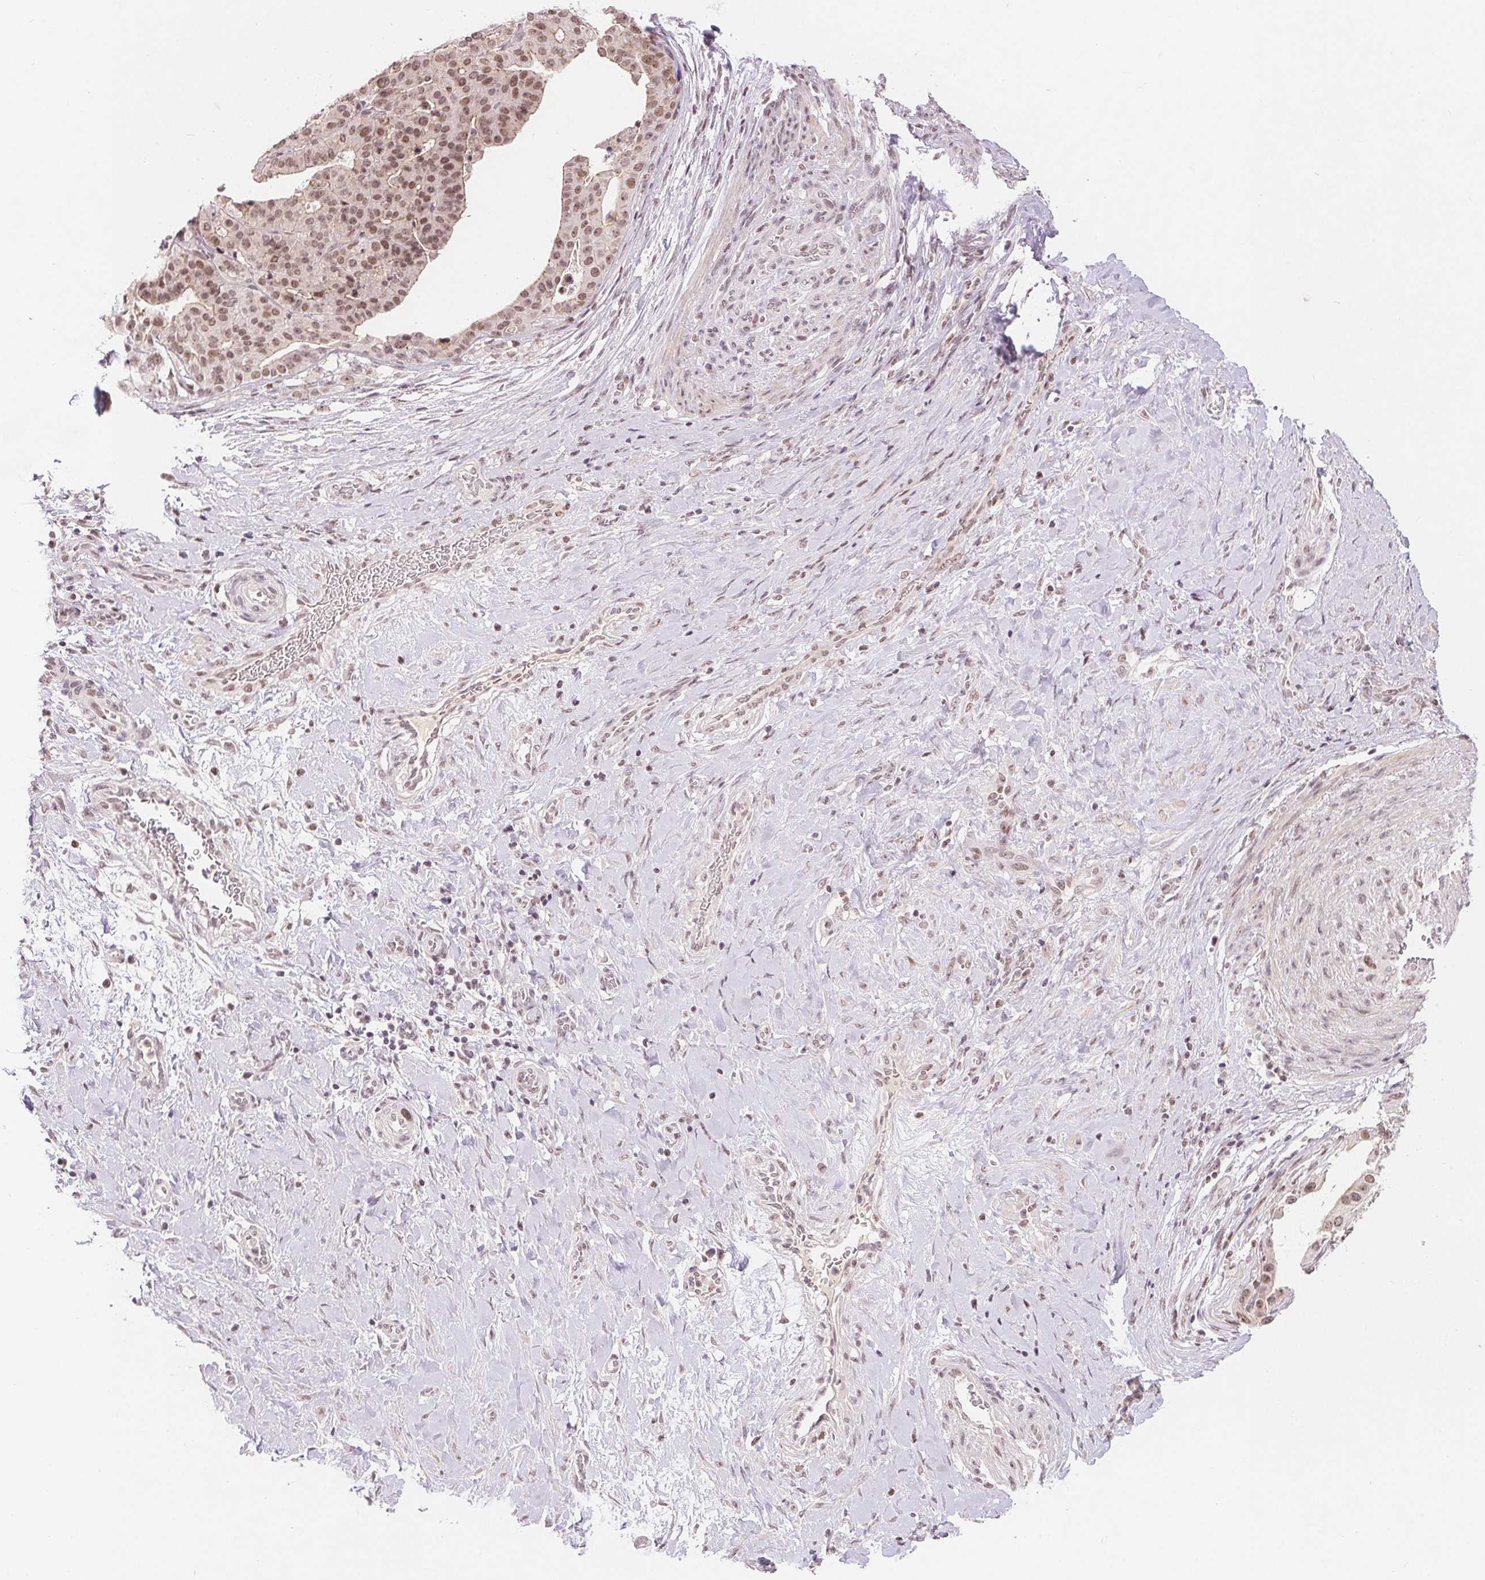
{"staining": {"intensity": "moderate", "quantity": ">75%", "location": "nuclear"}, "tissue": "stomach cancer", "cell_type": "Tumor cells", "image_type": "cancer", "snomed": [{"axis": "morphology", "description": "Adenocarcinoma, NOS"}, {"axis": "topography", "description": "Stomach"}], "caption": "IHC (DAB (3,3'-diaminobenzidine)) staining of stomach cancer shows moderate nuclear protein positivity in approximately >75% of tumor cells.", "gene": "DEK", "patient": {"sex": "male", "age": 48}}